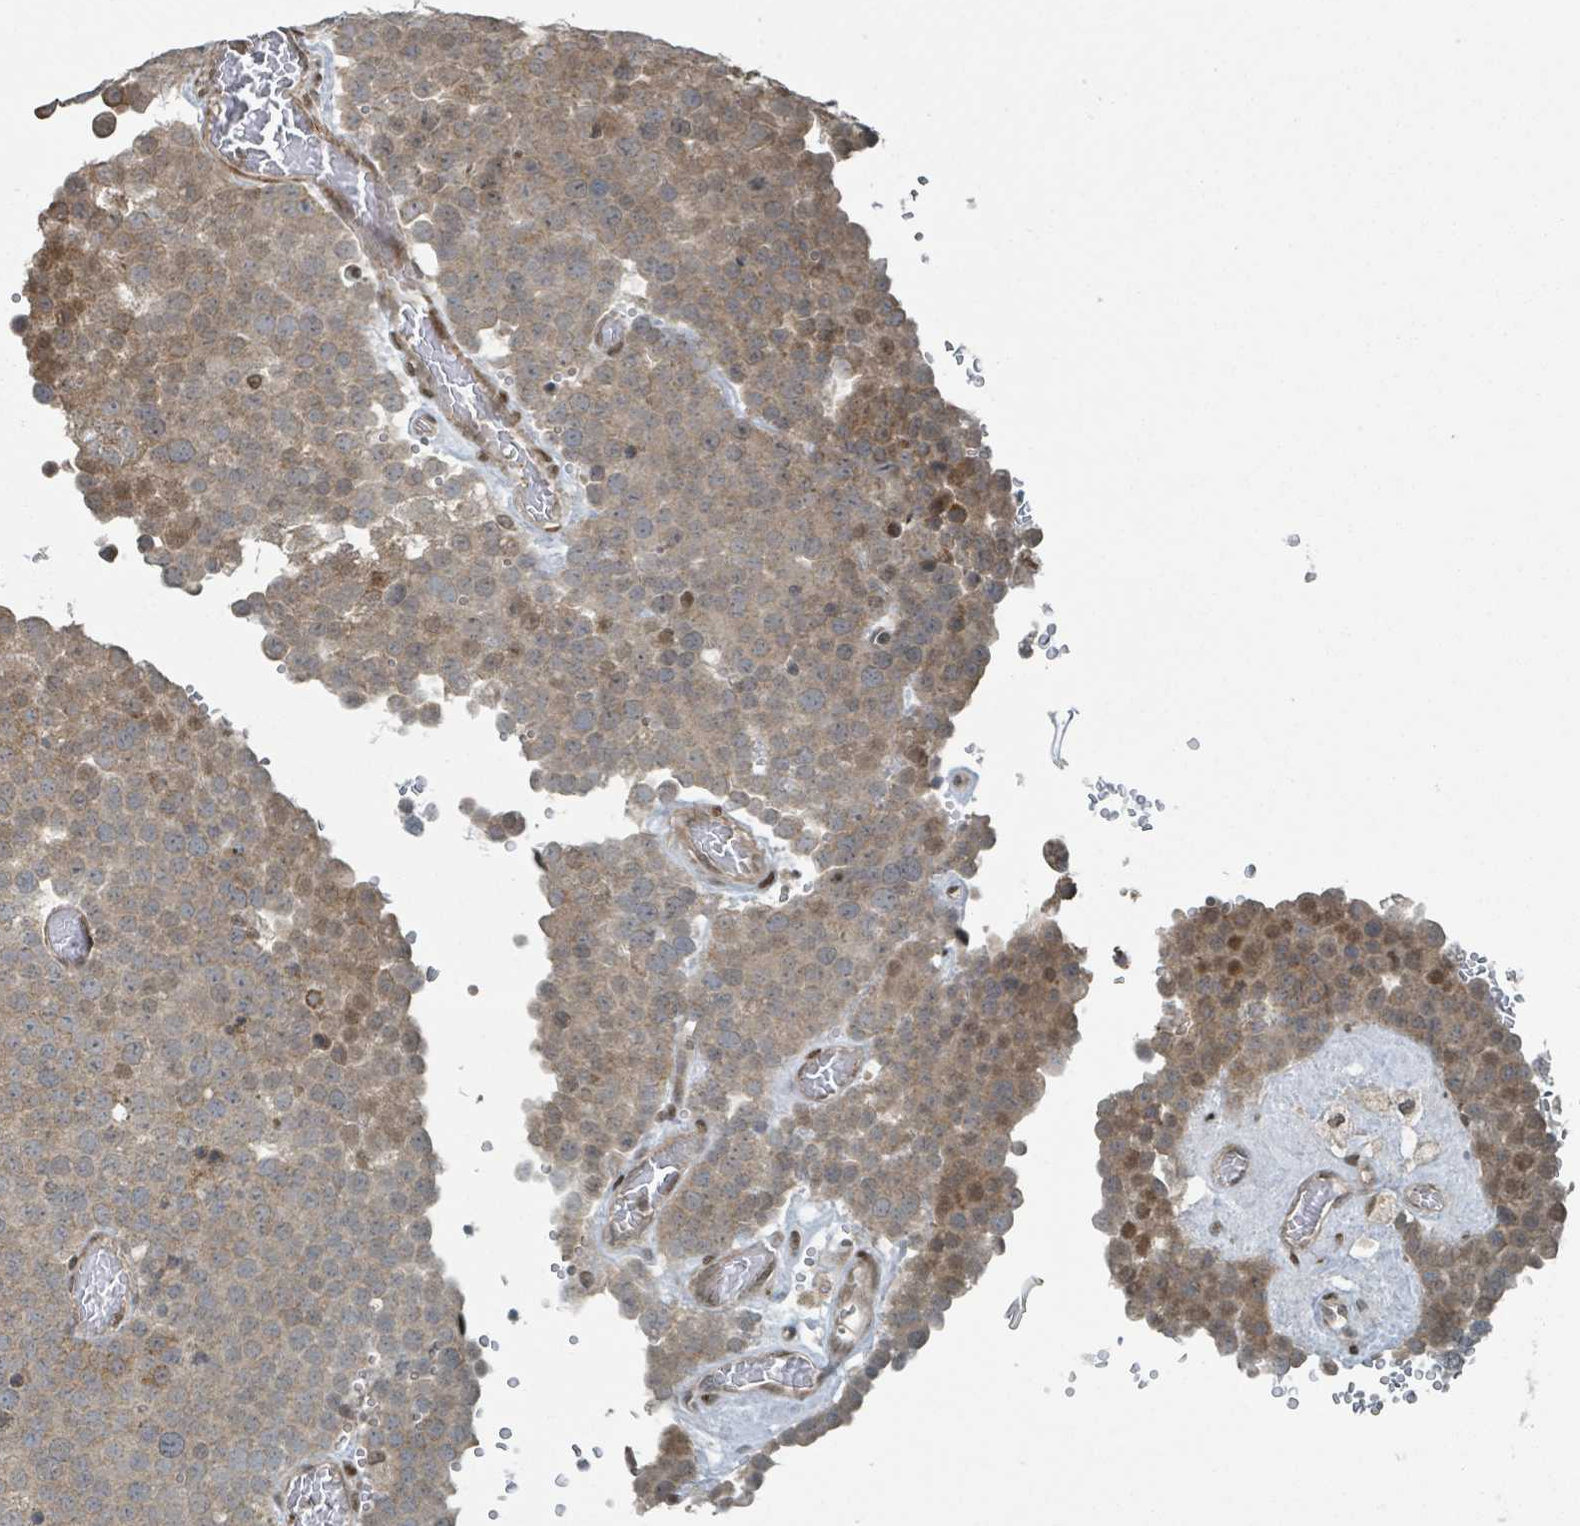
{"staining": {"intensity": "moderate", "quantity": ">75%", "location": "cytoplasmic/membranous"}, "tissue": "testis cancer", "cell_type": "Tumor cells", "image_type": "cancer", "snomed": [{"axis": "morphology", "description": "Normal tissue, NOS"}, {"axis": "morphology", "description": "Seminoma, NOS"}, {"axis": "topography", "description": "Testis"}], "caption": "Testis seminoma was stained to show a protein in brown. There is medium levels of moderate cytoplasmic/membranous positivity in approximately >75% of tumor cells. (IHC, brightfield microscopy, high magnification).", "gene": "PHIP", "patient": {"sex": "male", "age": 71}}